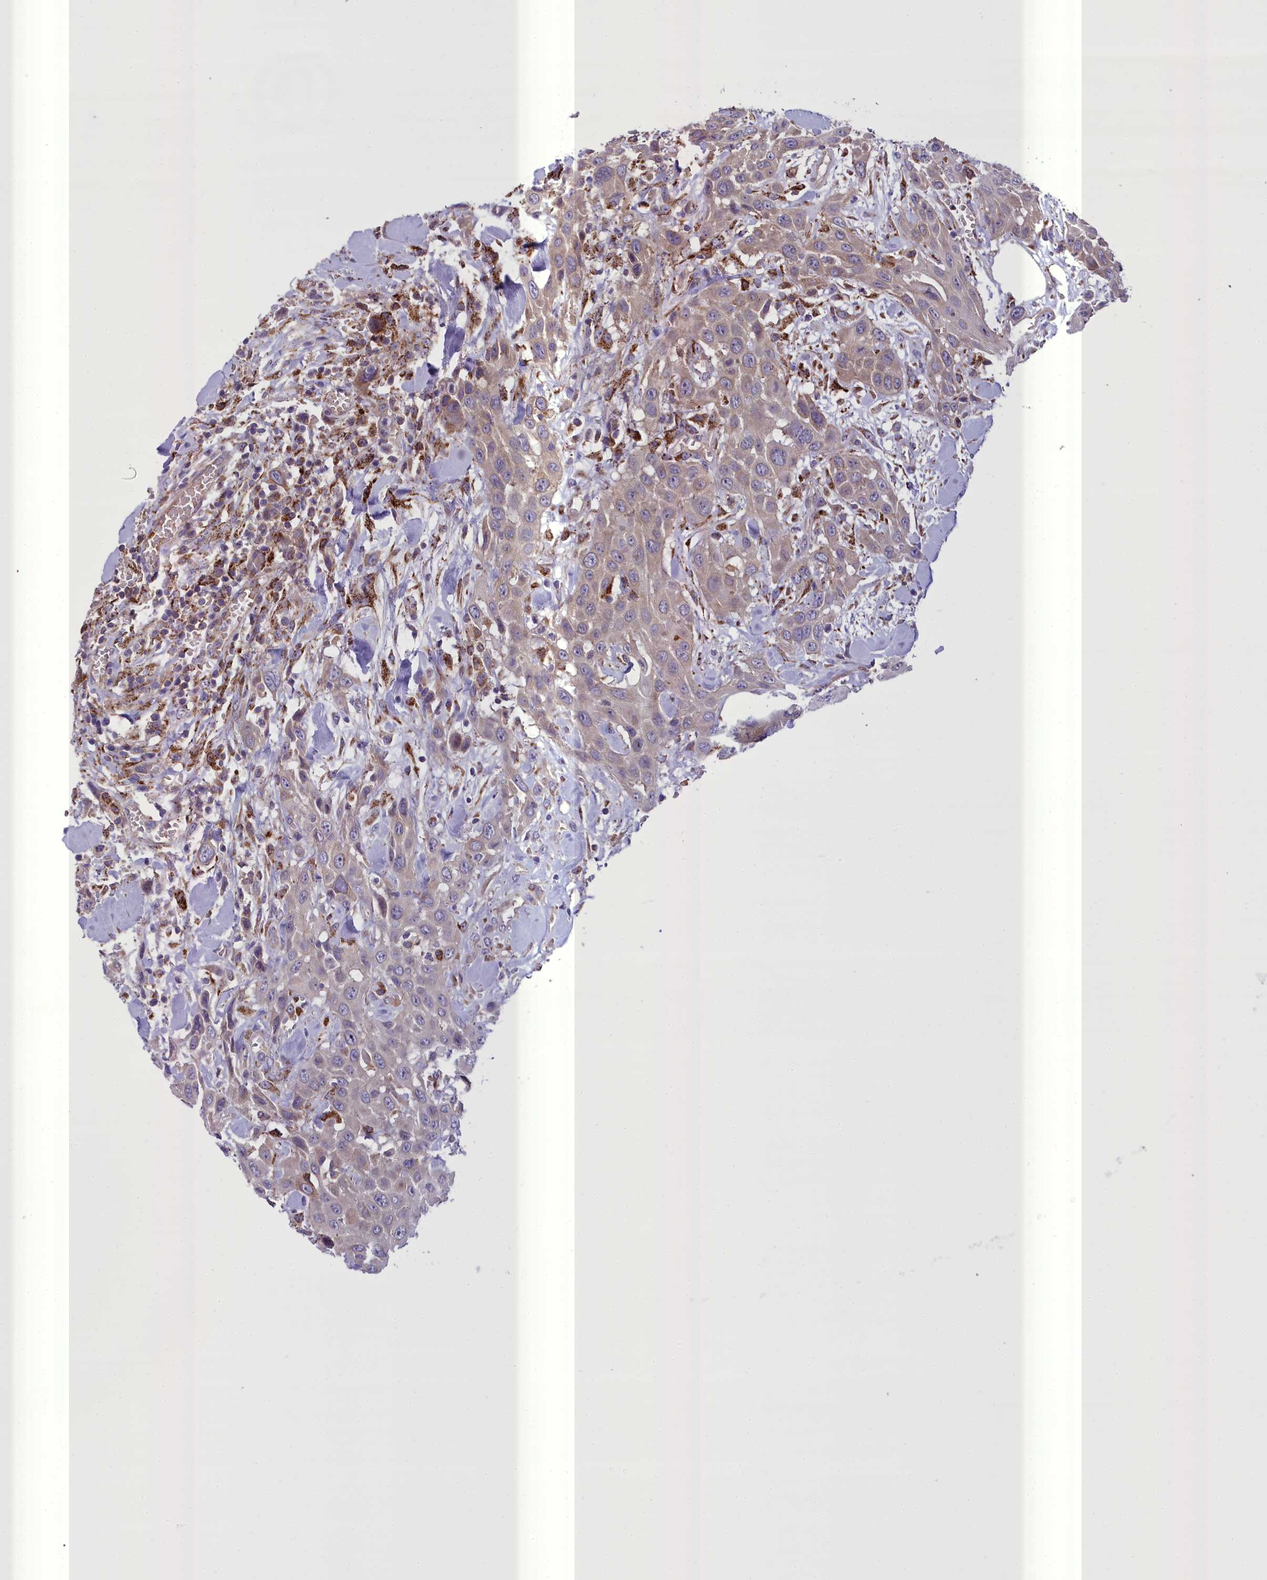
{"staining": {"intensity": "weak", "quantity": "<25%", "location": "cytoplasmic/membranous"}, "tissue": "head and neck cancer", "cell_type": "Tumor cells", "image_type": "cancer", "snomed": [{"axis": "morphology", "description": "Squamous cell carcinoma, NOS"}, {"axis": "topography", "description": "Head-Neck"}], "caption": "This is an immunohistochemistry (IHC) micrograph of human squamous cell carcinoma (head and neck). There is no expression in tumor cells.", "gene": "TBC1D24", "patient": {"sex": "male", "age": 81}}